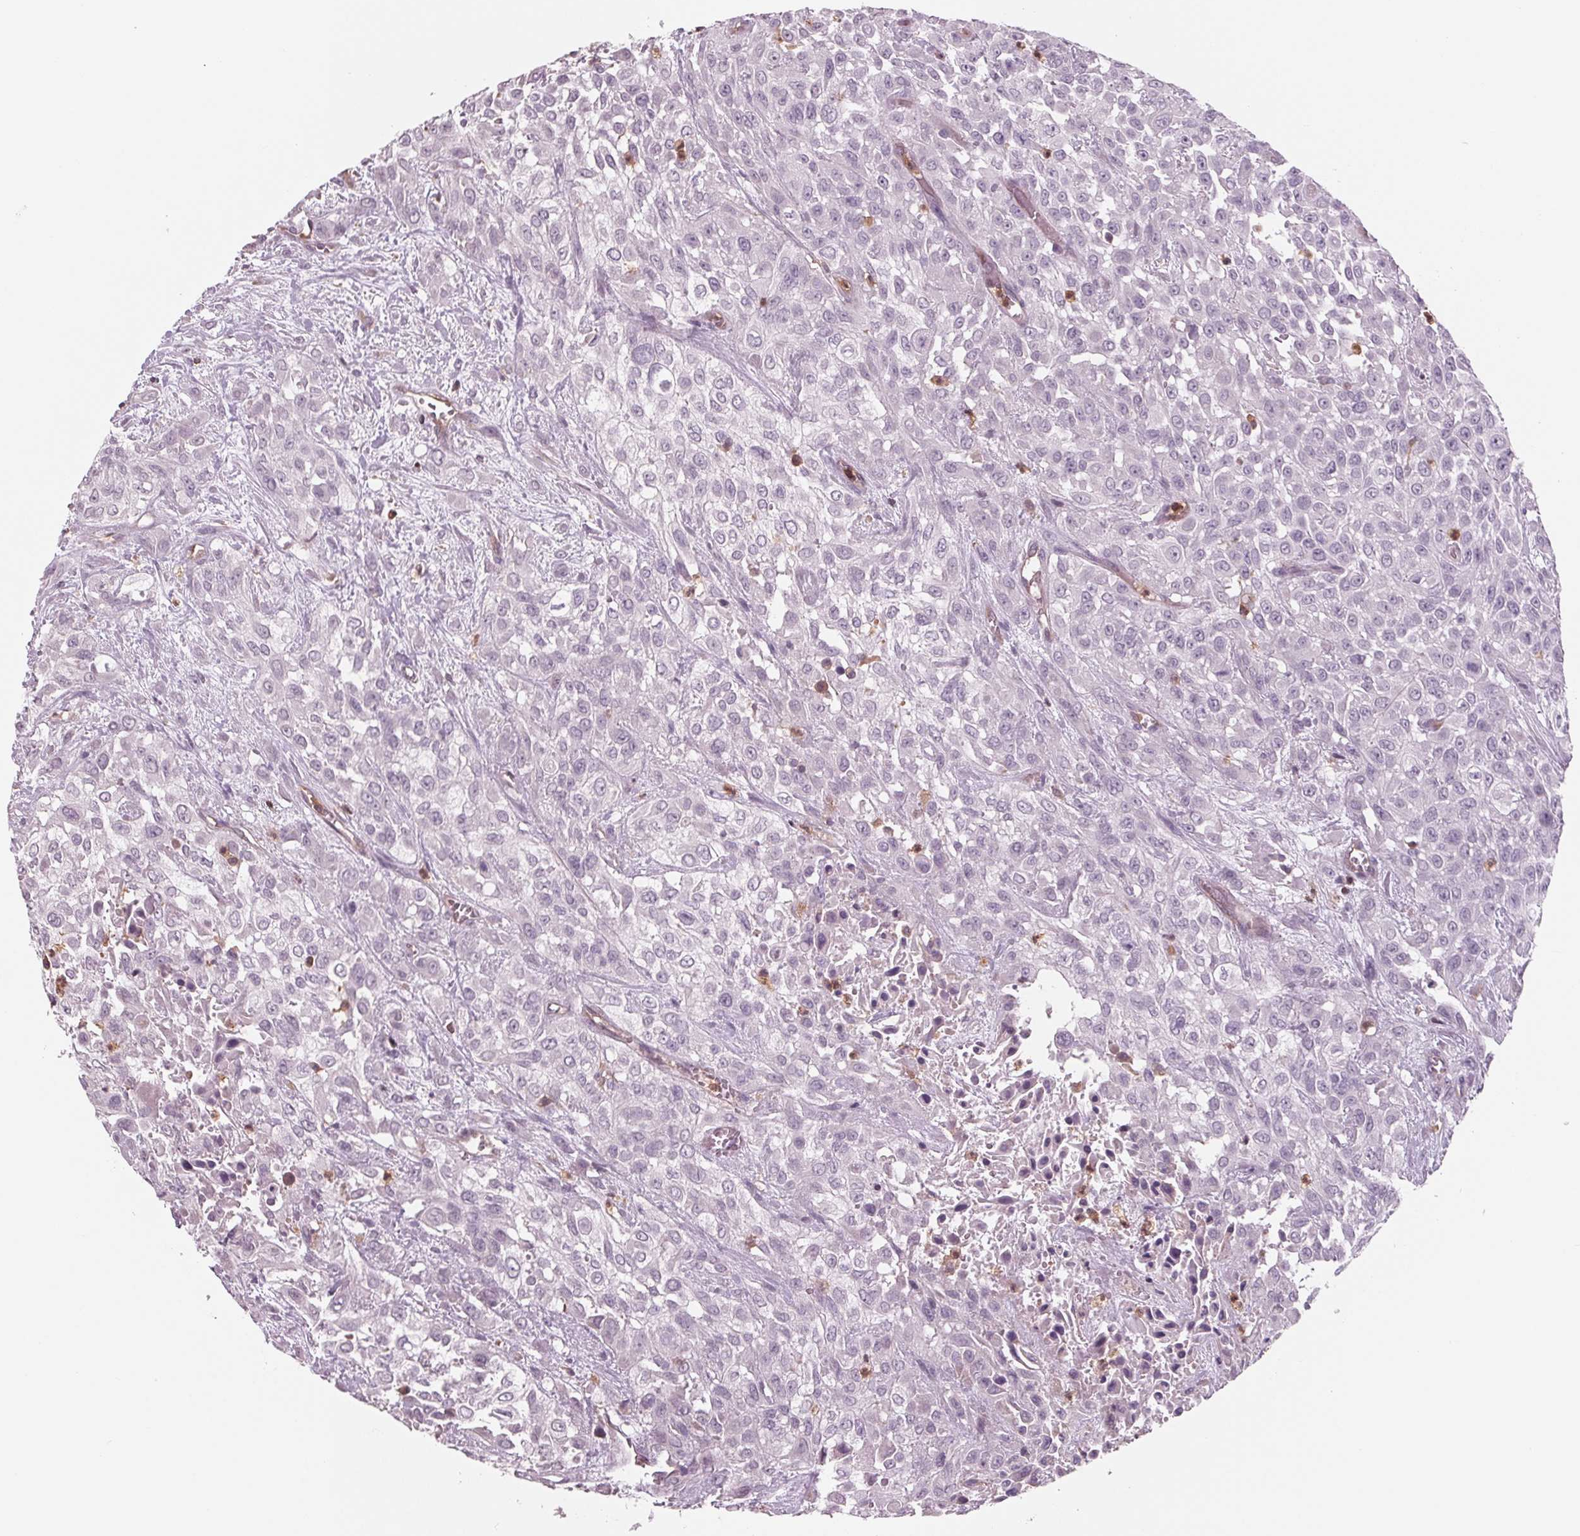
{"staining": {"intensity": "negative", "quantity": "none", "location": "none"}, "tissue": "urothelial cancer", "cell_type": "Tumor cells", "image_type": "cancer", "snomed": [{"axis": "morphology", "description": "Urothelial carcinoma, High grade"}, {"axis": "topography", "description": "Urinary bladder"}], "caption": "The immunohistochemistry micrograph has no significant staining in tumor cells of urothelial carcinoma (high-grade) tissue.", "gene": "ARHGAP25", "patient": {"sex": "male", "age": 57}}